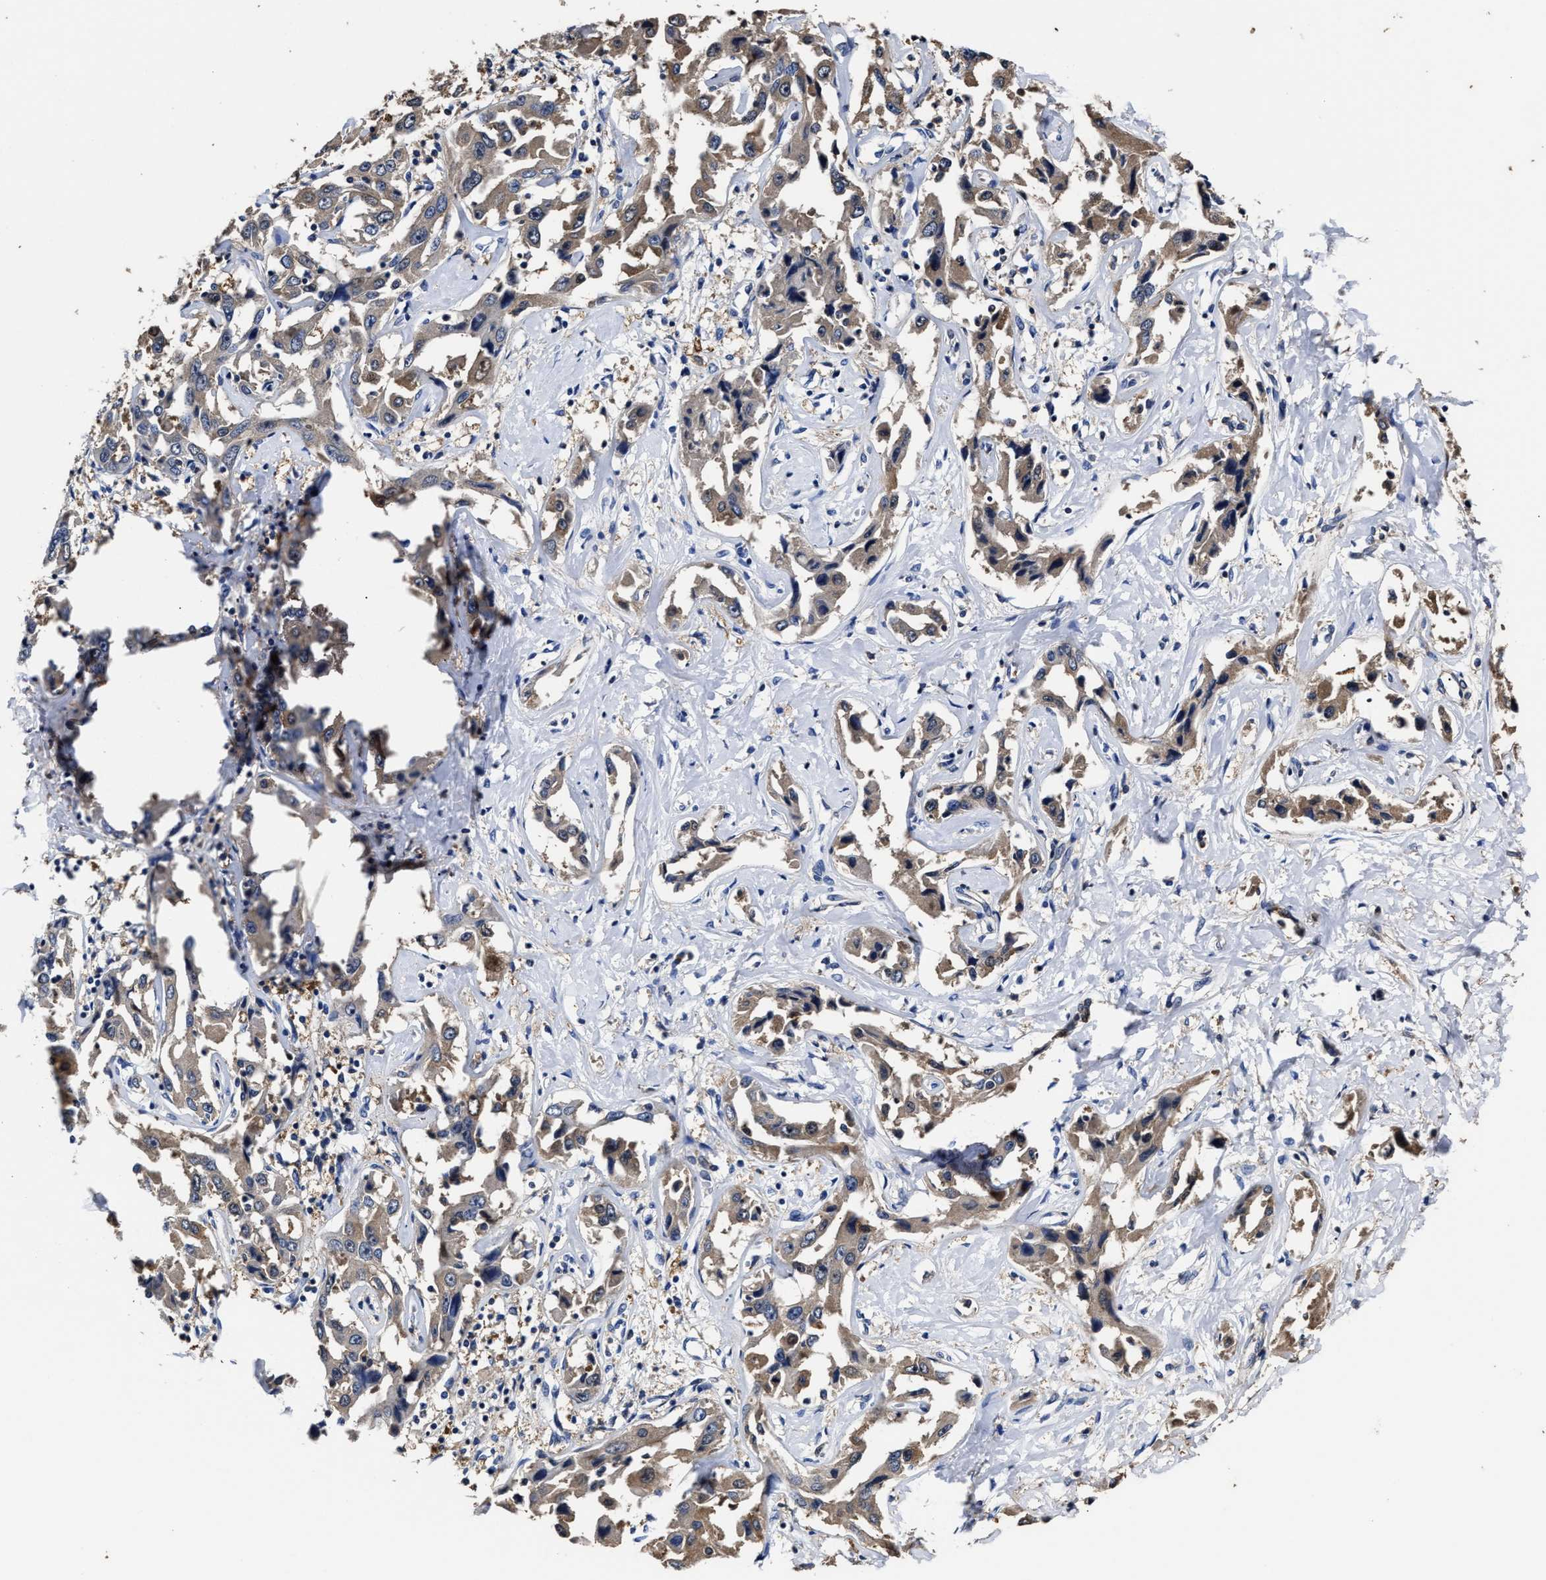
{"staining": {"intensity": "weak", "quantity": ">75%", "location": "cytoplasmic/membranous"}, "tissue": "liver cancer", "cell_type": "Tumor cells", "image_type": "cancer", "snomed": [{"axis": "morphology", "description": "Cholangiocarcinoma"}, {"axis": "topography", "description": "Liver"}], "caption": "Liver cancer tissue demonstrates weak cytoplasmic/membranous staining in about >75% of tumor cells The staining was performed using DAB, with brown indicating positive protein expression. Nuclei are stained blue with hematoxylin.", "gene": "PRPF4B", "patient": {"sex": "male", "age": 59}}